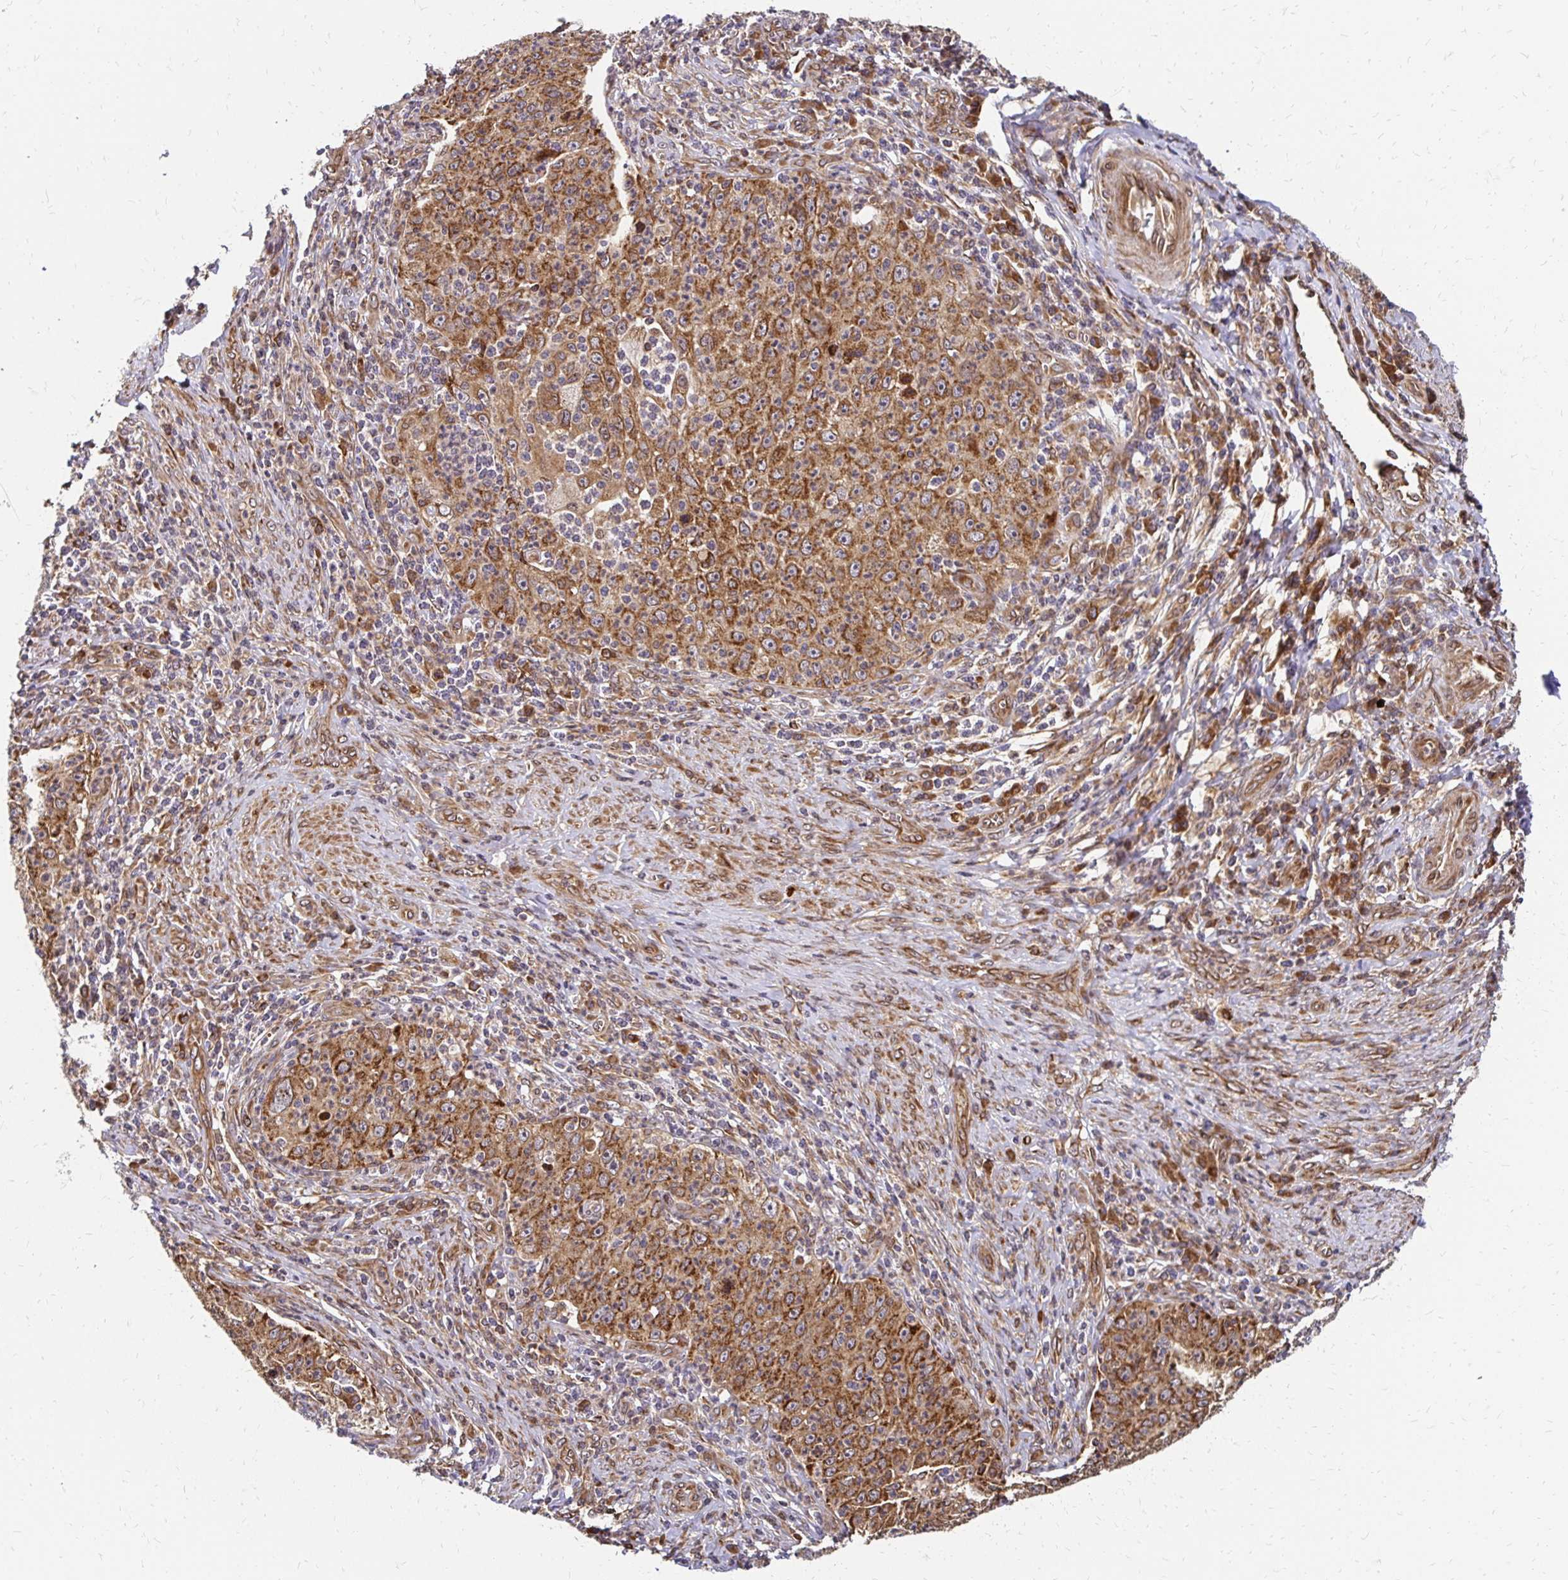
{"staining": {"intensity": "moderate", "quantity": ">75%", "location": "cytoplasmic/membranous"}, "tissue": "cervical cancer", "cell_type": "Tumor cells", "image_type": "cancer", "snomed": [{"axis": "morphology", "description": "Squamous cell carcinoma, NOS"}, {"axis": "topography", "description": "Cervix"}], "caption": "The image demonstrates staining of cervical cancer, revealing moderate cytoplasmic/membranous protein staining (brown color) within tumor cells. (Stains: DAB in brown, nuclei in blue, Microscopy: brightfield microscopy at high magnification).", "gene": "ZW10", "patient": {"sex": "female", "age": 30}}